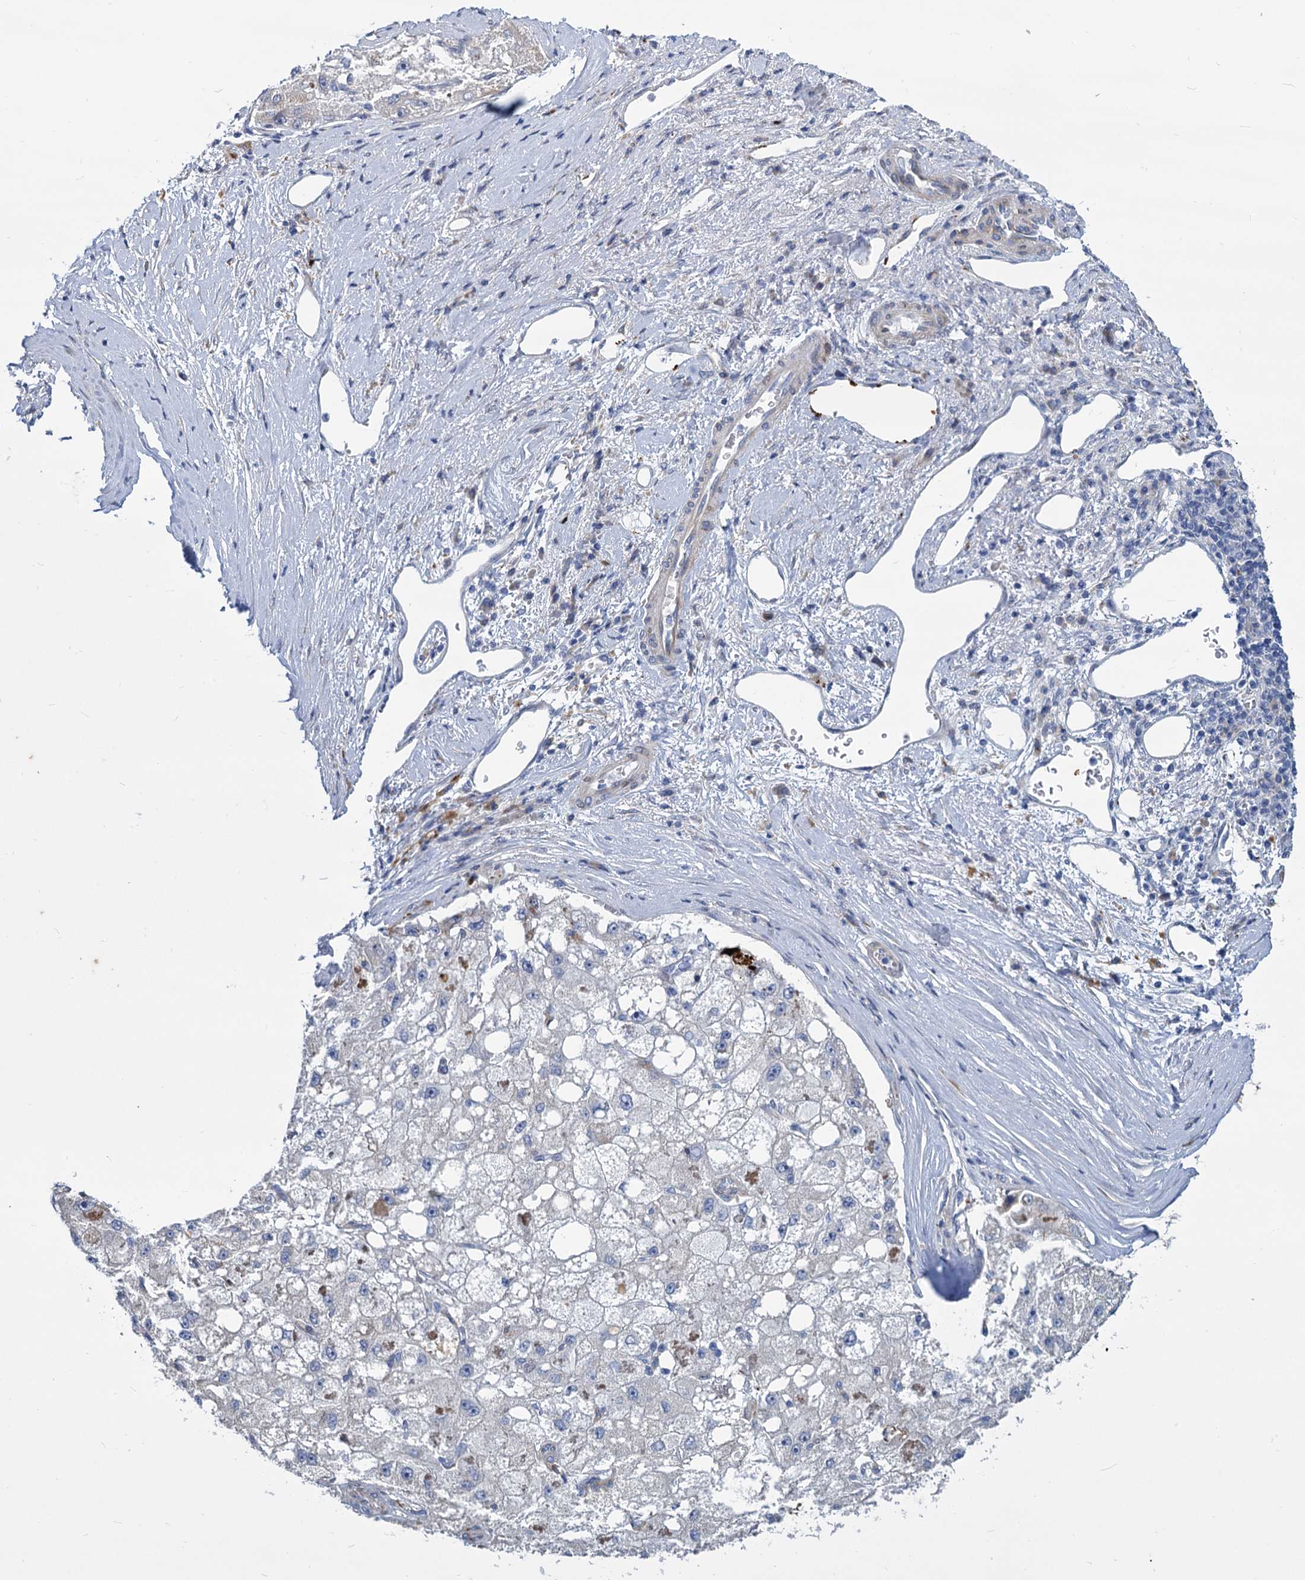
{"staining": {"intensity": "weak", "quantity": "<25%", "location": "cytoplasmic/membranous"}, "tissue": "liver cancer", "cell_type": "Tumor cells", "image_type": "cancer", "snomed": [{"axis": "morphology", "description": "Carcinoma, Hepatocellular, NOS"}, {"axis": "topography", "description": "Liver"}], "caption": "The micrograph reveals no significant expression in tumor cells of liver cancer. Brightfield microscopy of immunohistochemistry stained with DAB (3,3'-diaminobenzidine) (brown) and hematoxylin (blue), captured at high magnification.", "gene": "TRIM77", "patient": {"sex": "male", "age": 80}}